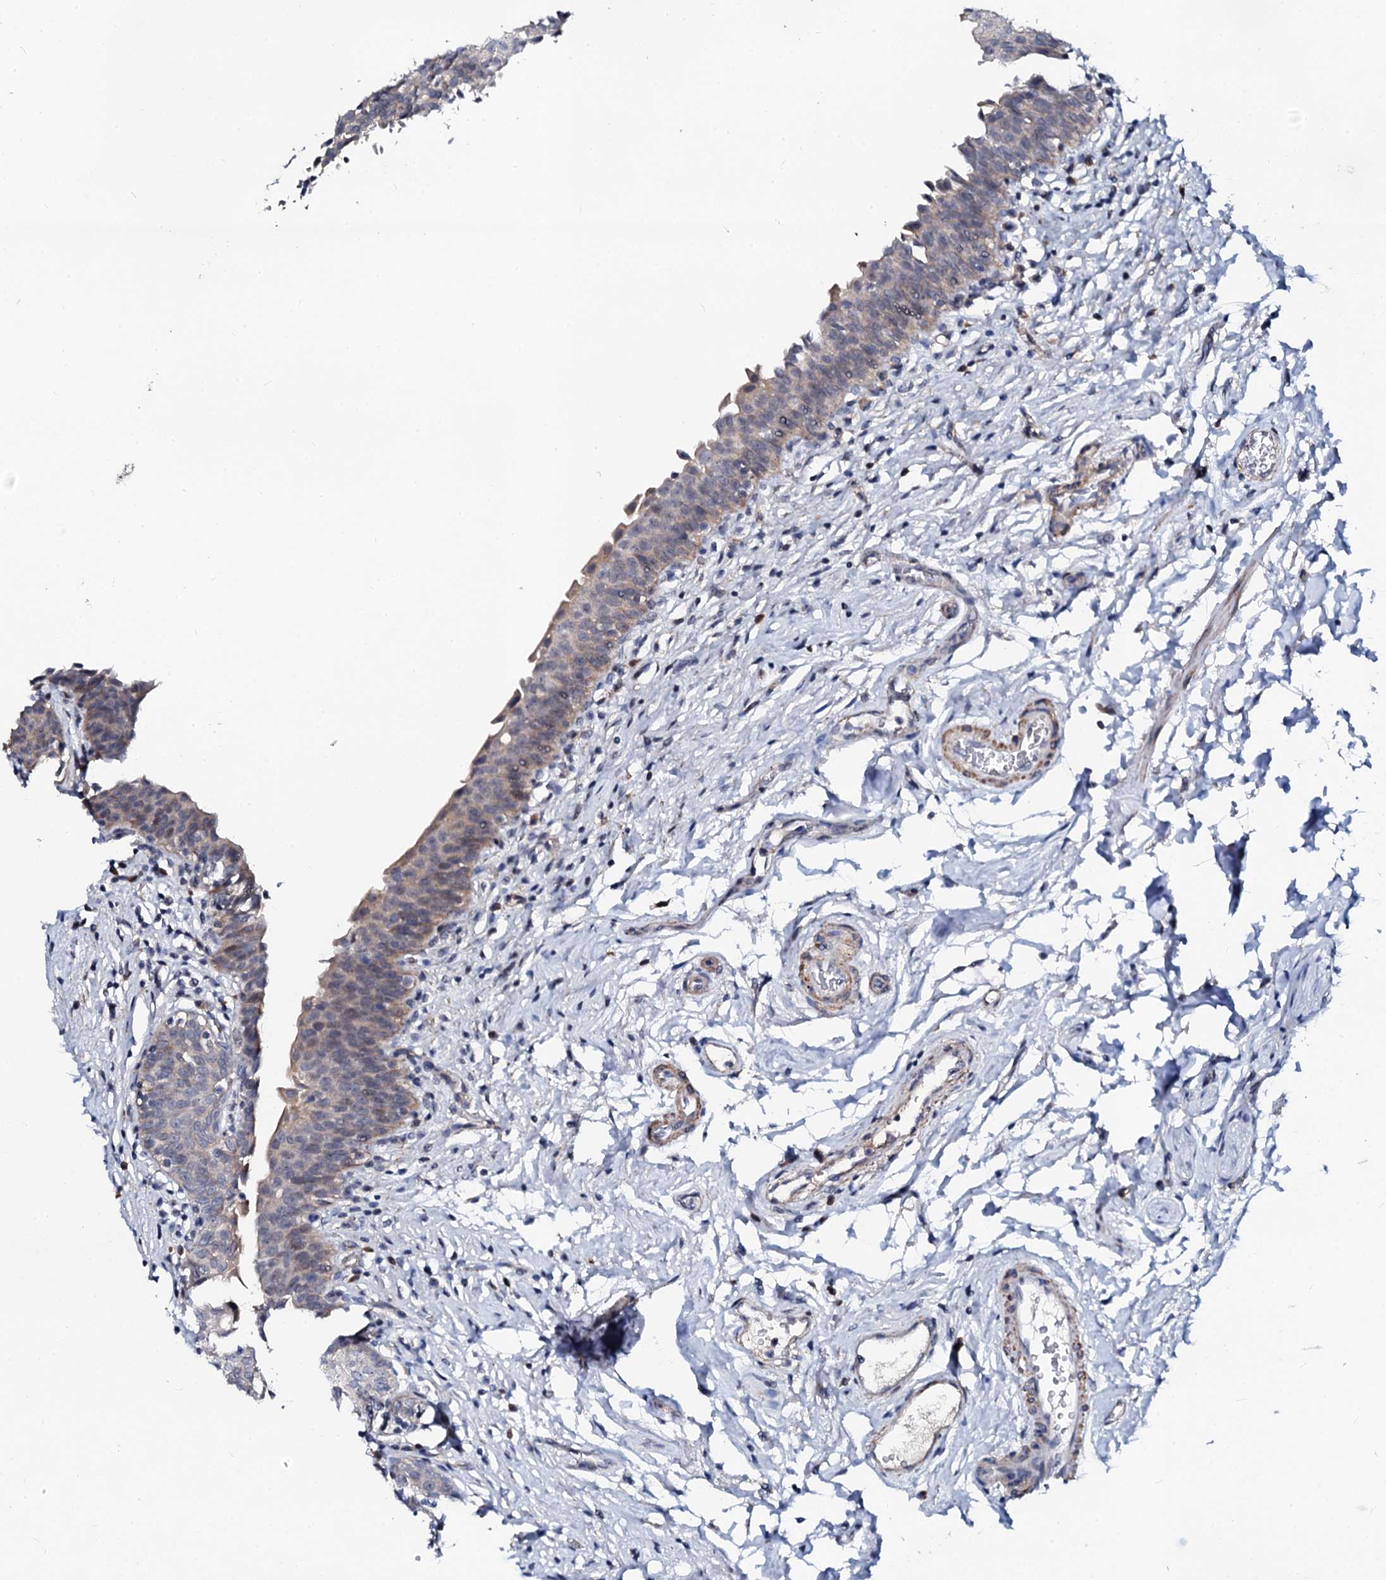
{"staining": {"intensity": "weak", "quantity": "25%-75%", "location": "cytoplasmic/membranous"}, "tissue": "urinary bladder", "cell_type": "Urothelial cells", "image_type": "normal", "snomed": [{"axis": "morphology", "description": "Normal tissue, NOS"}, {"axis": "topography", "description": "Urinary bladder"}], "caption": "Urinary bladder stained with DAB (3,3'-diaminobenzidine) immunohistochemistry (IHC) reveals low levels of weak cytoplasmic/membranous staining in about 25%-75% of urothelial cells.", "gene": "GPR176", "patient": {"sex": "male", "age": 83}}